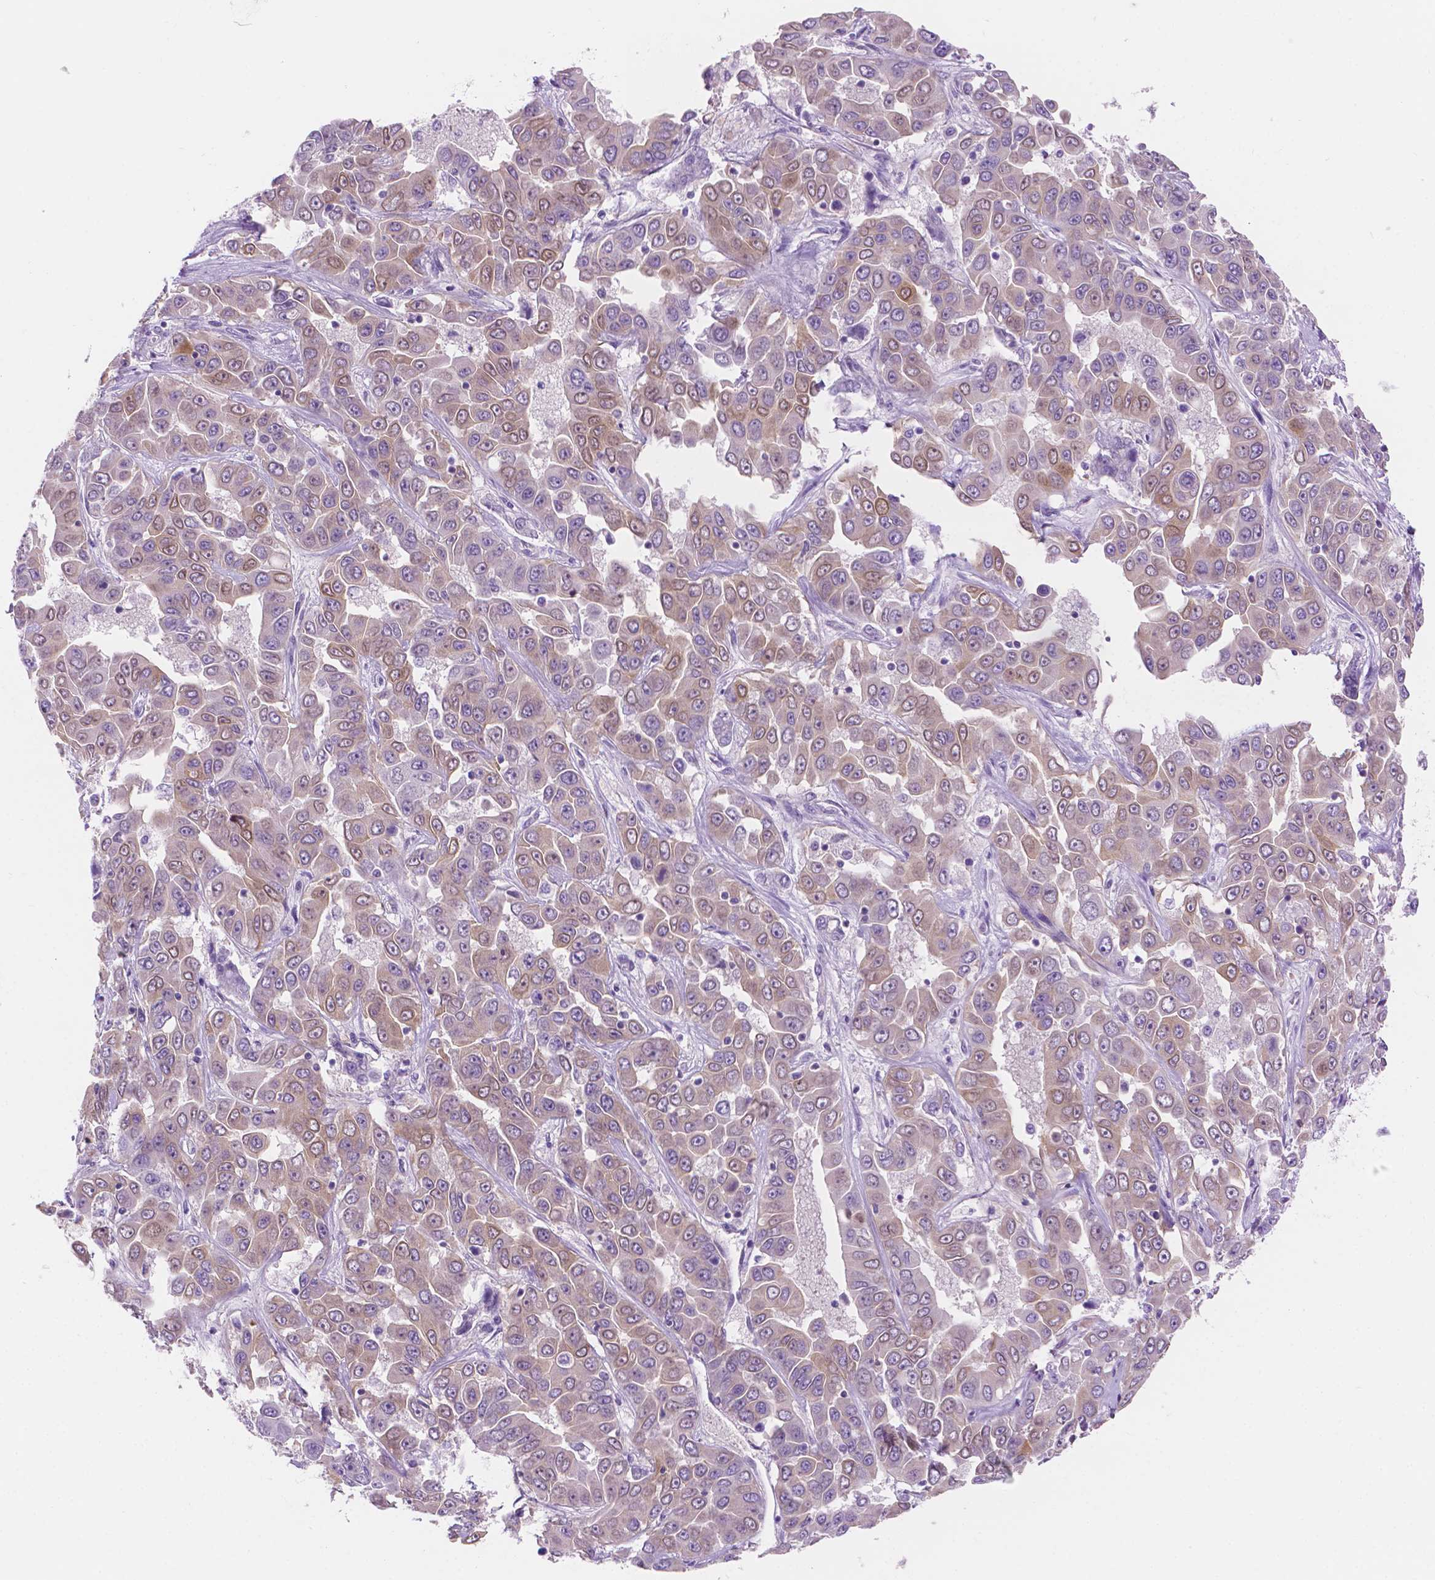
{"staining": {"intensity": "weak", "quantity": "25%-75%", "location": "cytoplasmic/membranous"}, "tissue": "liver cancer", "cell_type": "Tumor cells", "image_type": "cancer", "snomed": [{"axis": "morphology", "description": "Cholangiocarcinoma"}, {"axis": "topography", "description": "Liver"}], "caption": "This image reveals immunohistochemistry staining of human cholangiocarcinoma (liver), with low weak cytoplasmic/membranous staining in approximately 25%-75% of tumor cells.", "gene": "EPPK1", "patient": {"sex": "female", "age": 52}}